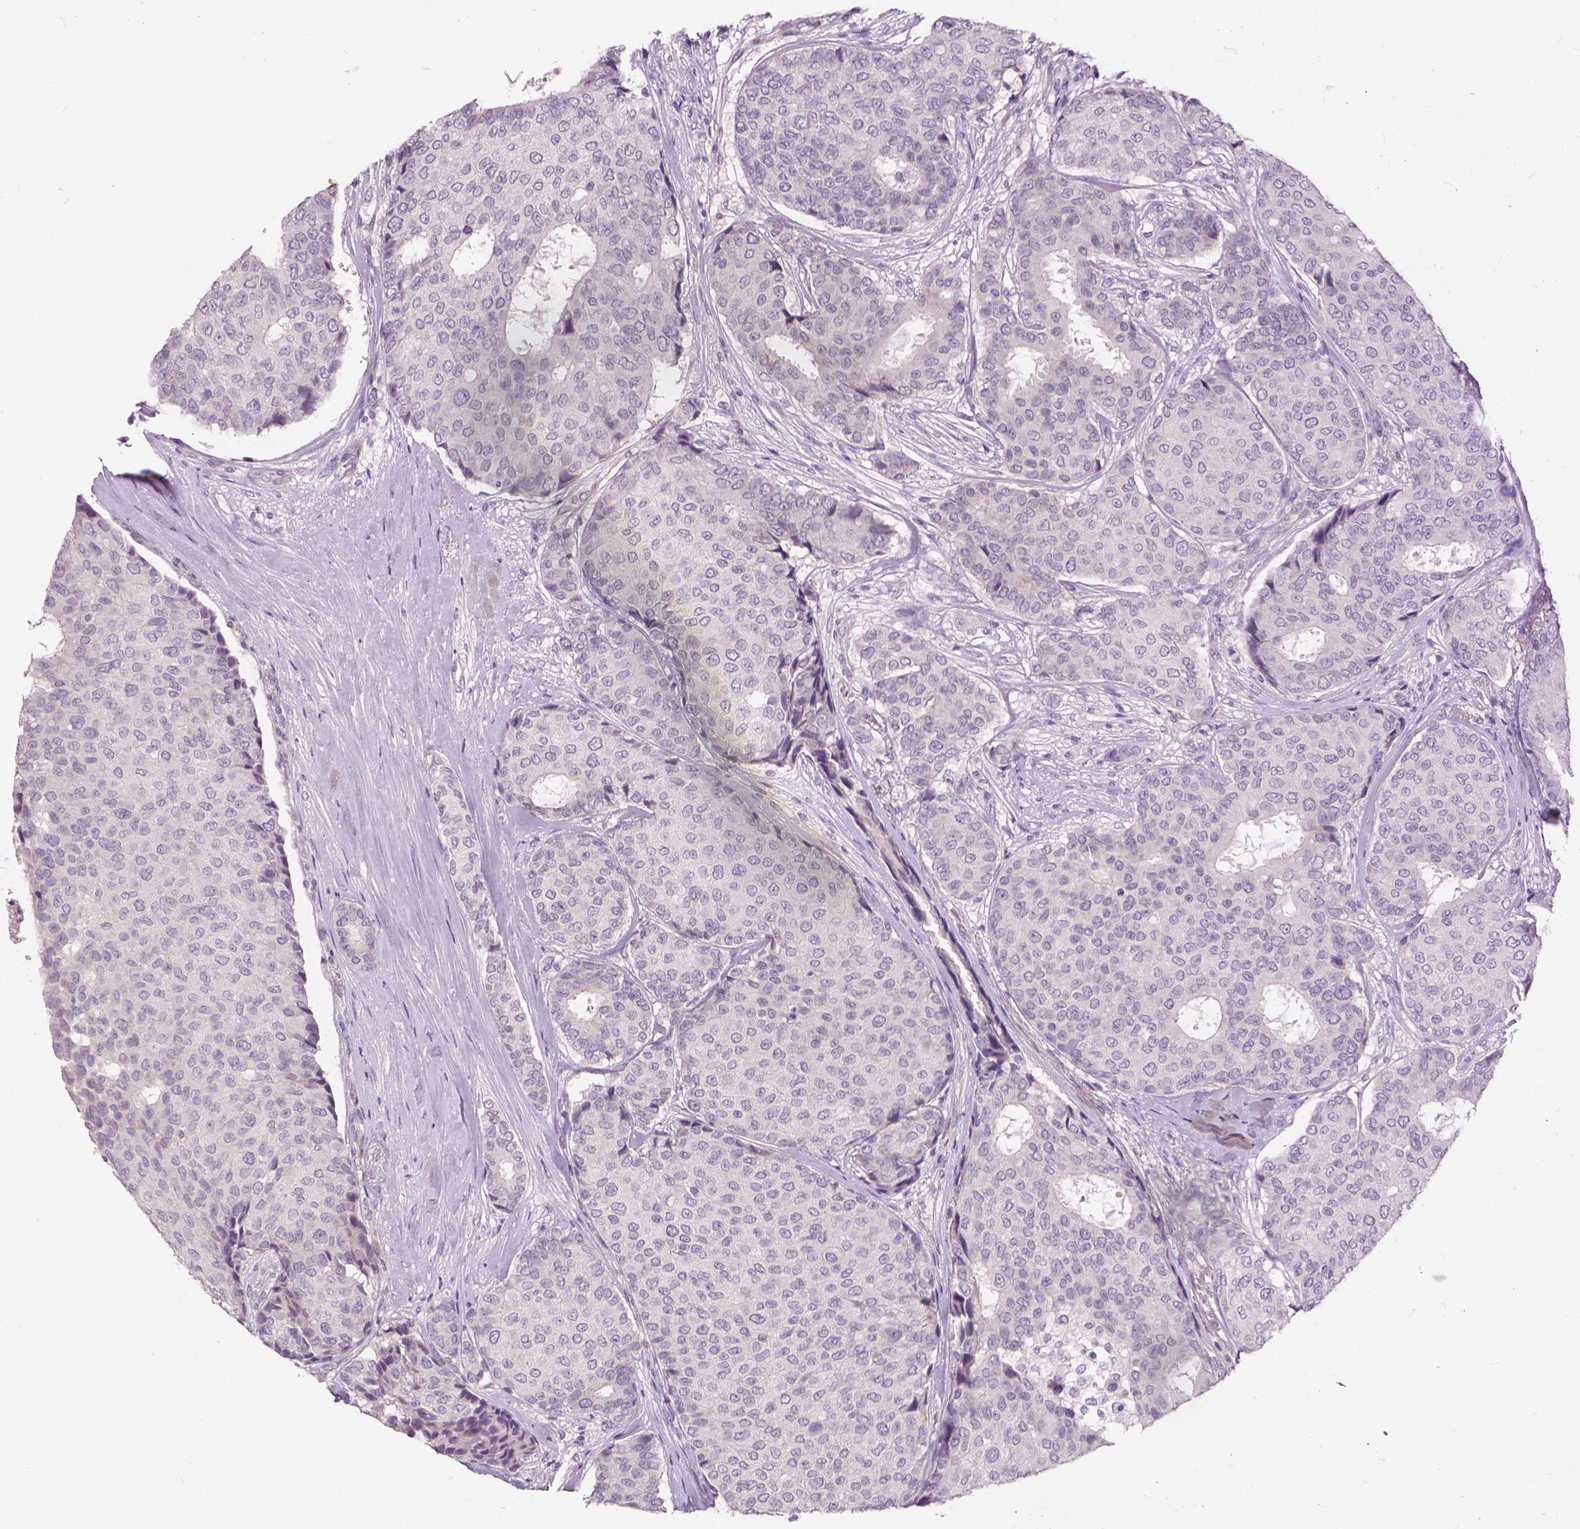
{"staining": {"intensity": "negative", "quantity": "none", "location": "none"}, "tissue": "breast cancer", "cell_type": "Tumor cells", "image_type": "cancer", "snomed": [{"axis": "morphology", "description": "Duct carcinoma"}, {"axis": "topography", "description": "Breast"}], "caption": "Immunohistochemistry image of human breast cancer (invasive ductal carcinoma) stained for a protein (brown), which shows no expression in tumor cells. (Immunohistochemistry (ihc), brightfield microscopy, high magnification).", "gene": "GRIN2A", "patient": {"sex": "female", "age": 75}}